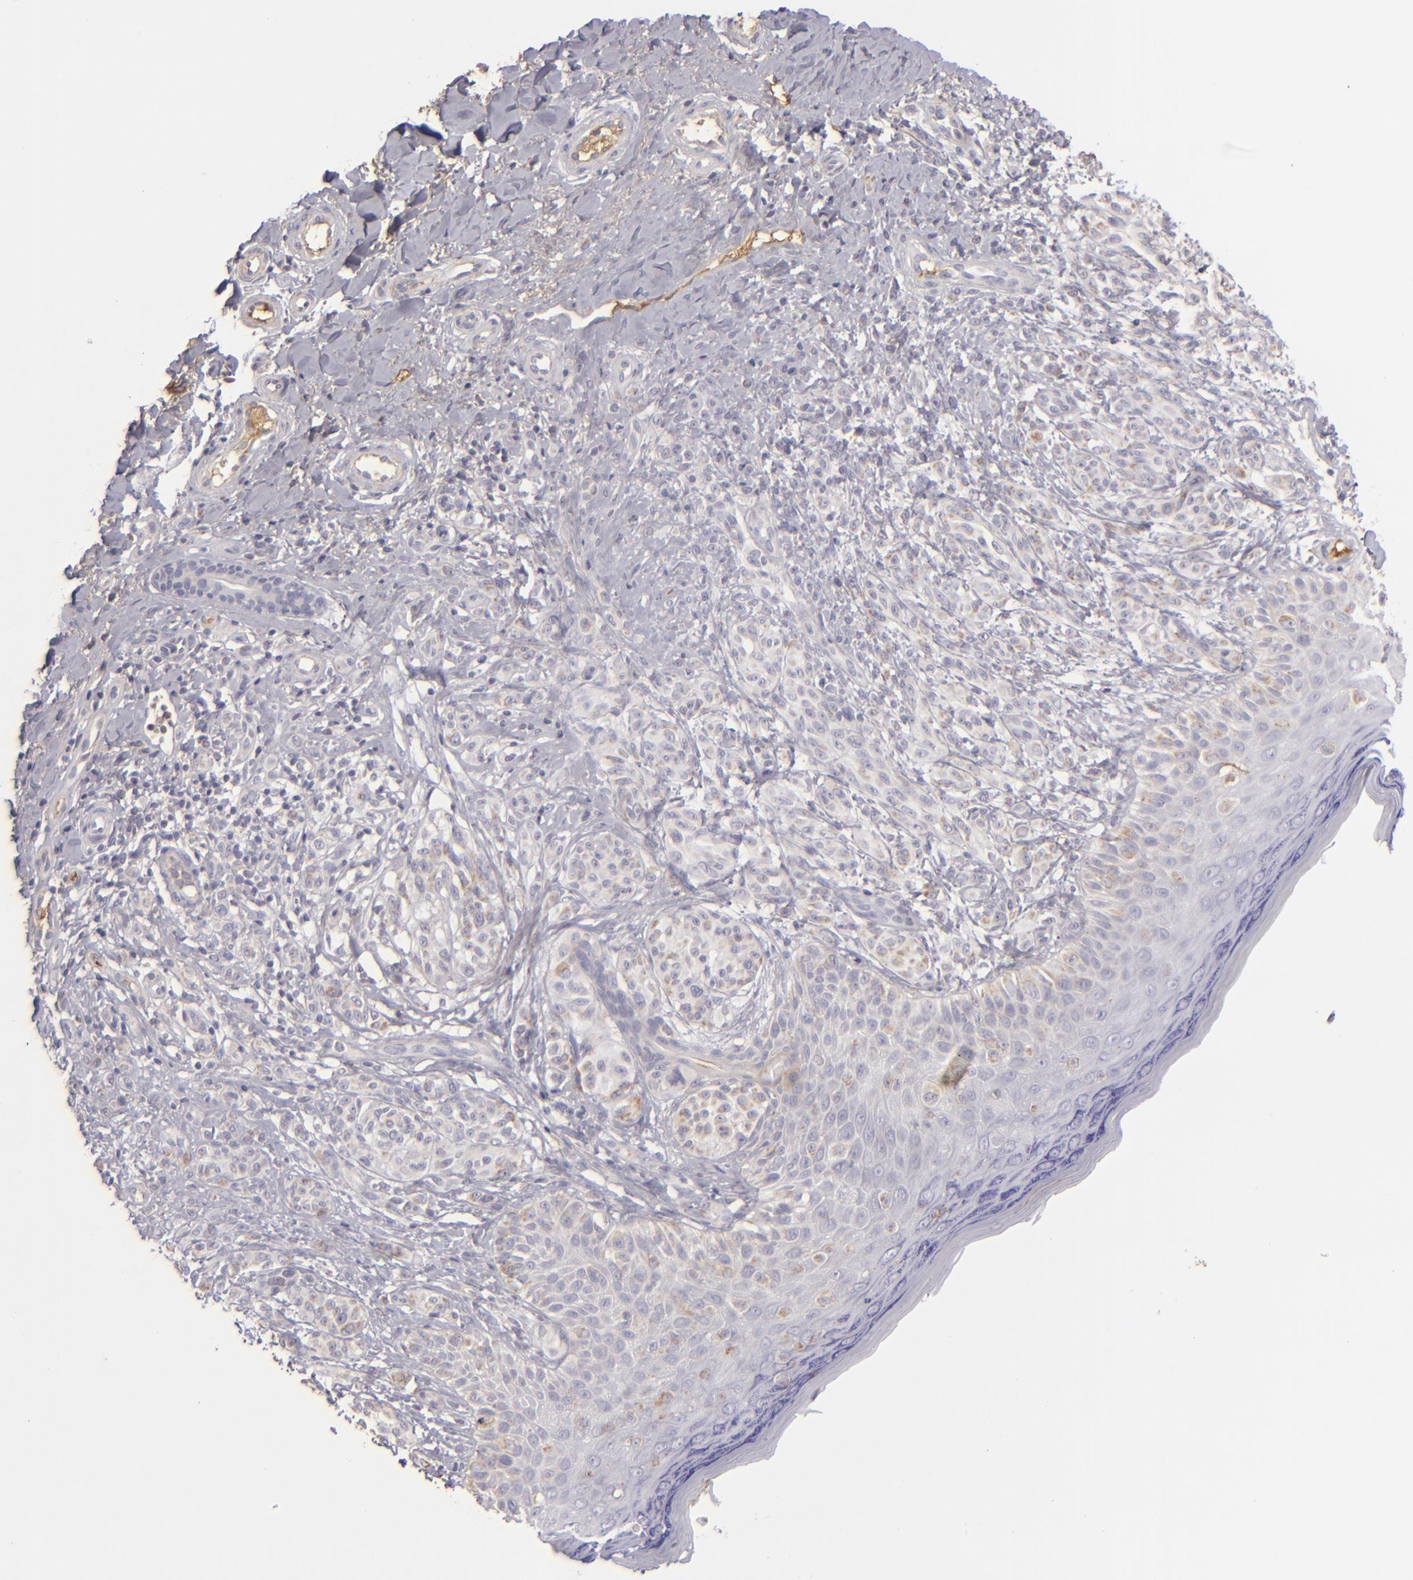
{"staining": {"intensity": "weak", "quantity": ">75%", "location": "cytoplasmic/membranous"}, "tissue": "melanoma", "cell_type": "Tumor cells", "image_type": "cancer", "snomed": [{"axis": "morphology", "description": "Malignant melanoma, NOS"}, {"axis": "topography", "description": "Skin"}], "caption": "Weak cytoplasmic/membranous protein staining is present in about >75% of tumor cells in melanoma.", "gene": "CFB", "patient": {"sex": "male", "age": 57}}